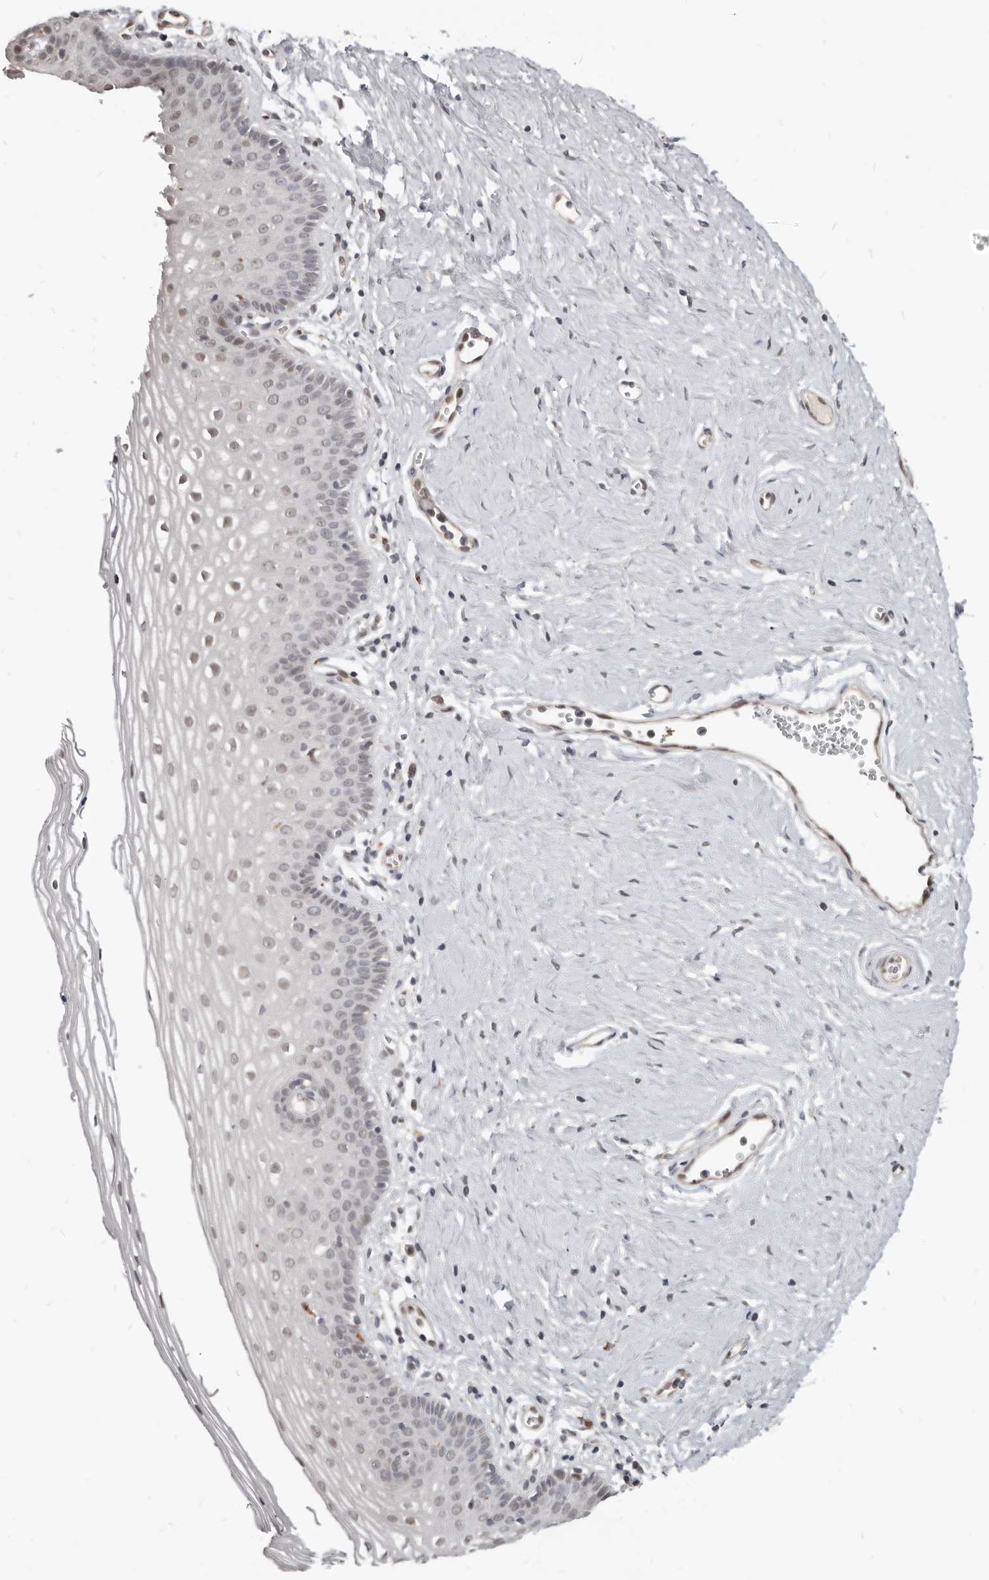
{"staining": {"intensity": "moderate", "quantity": "25%-75%", "location": "nuclear"}, "tissue": "vagina", "cell_type": "Squamous epithelial cells", "image_type": "normal", "snomed": [{"axis": "morphology", "description": "Normal tissue, NOS"}, {"axis": "topography", "description": "Vagina"}], "caption": "Immunohistochemistry (IHC) photomicrograph of normal vagina stained for a protein (brown), which exhibits medium levels of moderate nuclear staining in about 25%-75% of squamous epithelial cells.", "gene": "ATF5", "patient": {"sex": "female", "age": 32}}